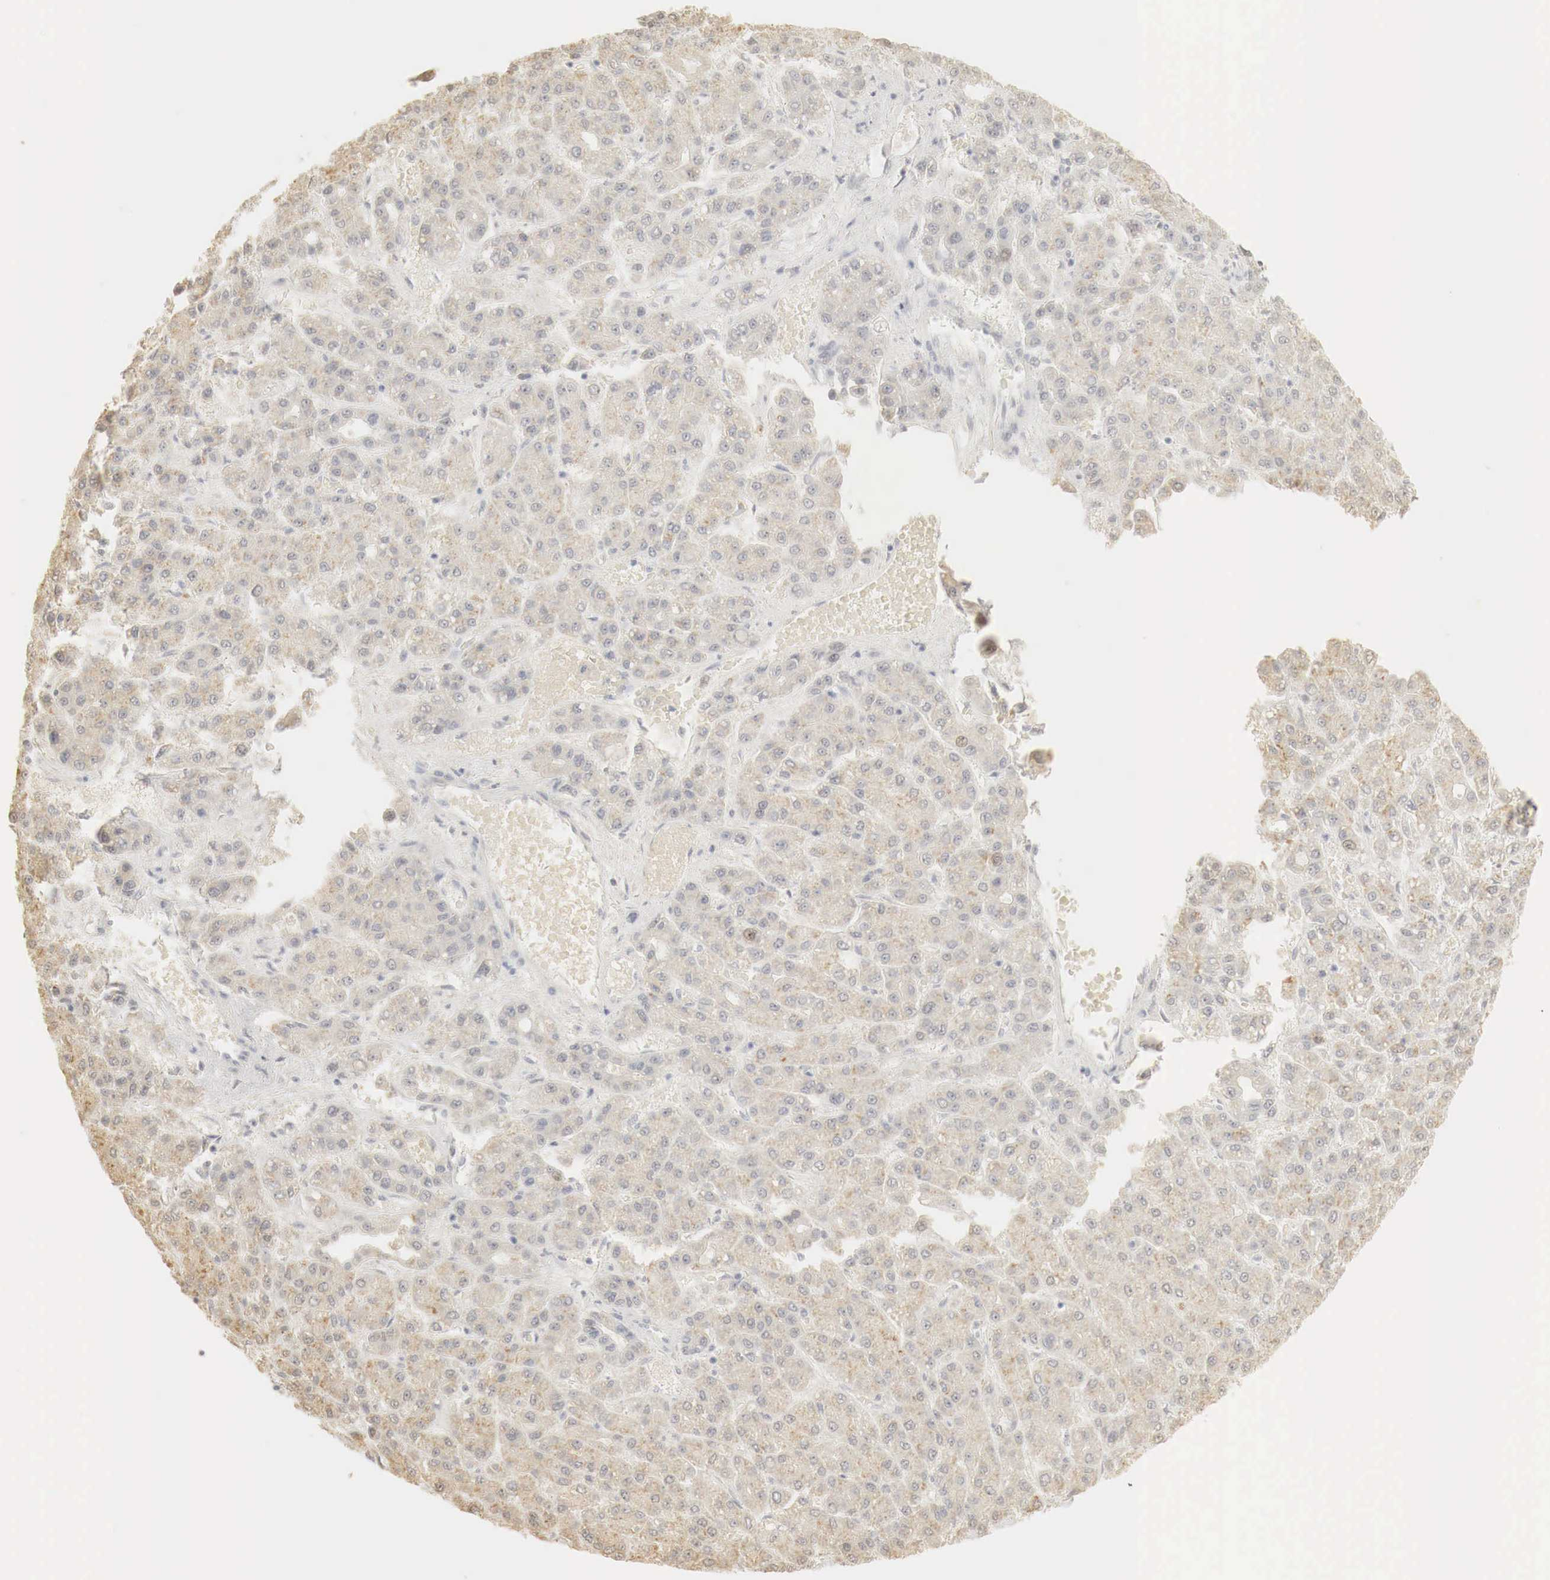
{"staining": {"intensity": "weak", "quantity": "25%-75%", "location": "cytoplasmic/membranous"}, "tissue": "liver cancer", "cell_type": "Tumor cells", "image_type": "cancer", "snomed": [{"axis": "morphology", "description": "Carcinoma, Hepatocellular, NOS"}, {"axis": "topography", "description": "Liver"}], "caption": "Immunohistochemistry image of neoplastic tissue: liver cancer (hepatocellular carcinoma) stained using immunohistochemistry shows low levels of weak protein expression localized specifically in the cytoplasmic/membranous of tumor cells, appearing as a cytoplasmic/membranous brown color.", "gene": "ERBB4", "patient": {"sex": "male", "age": 69}}